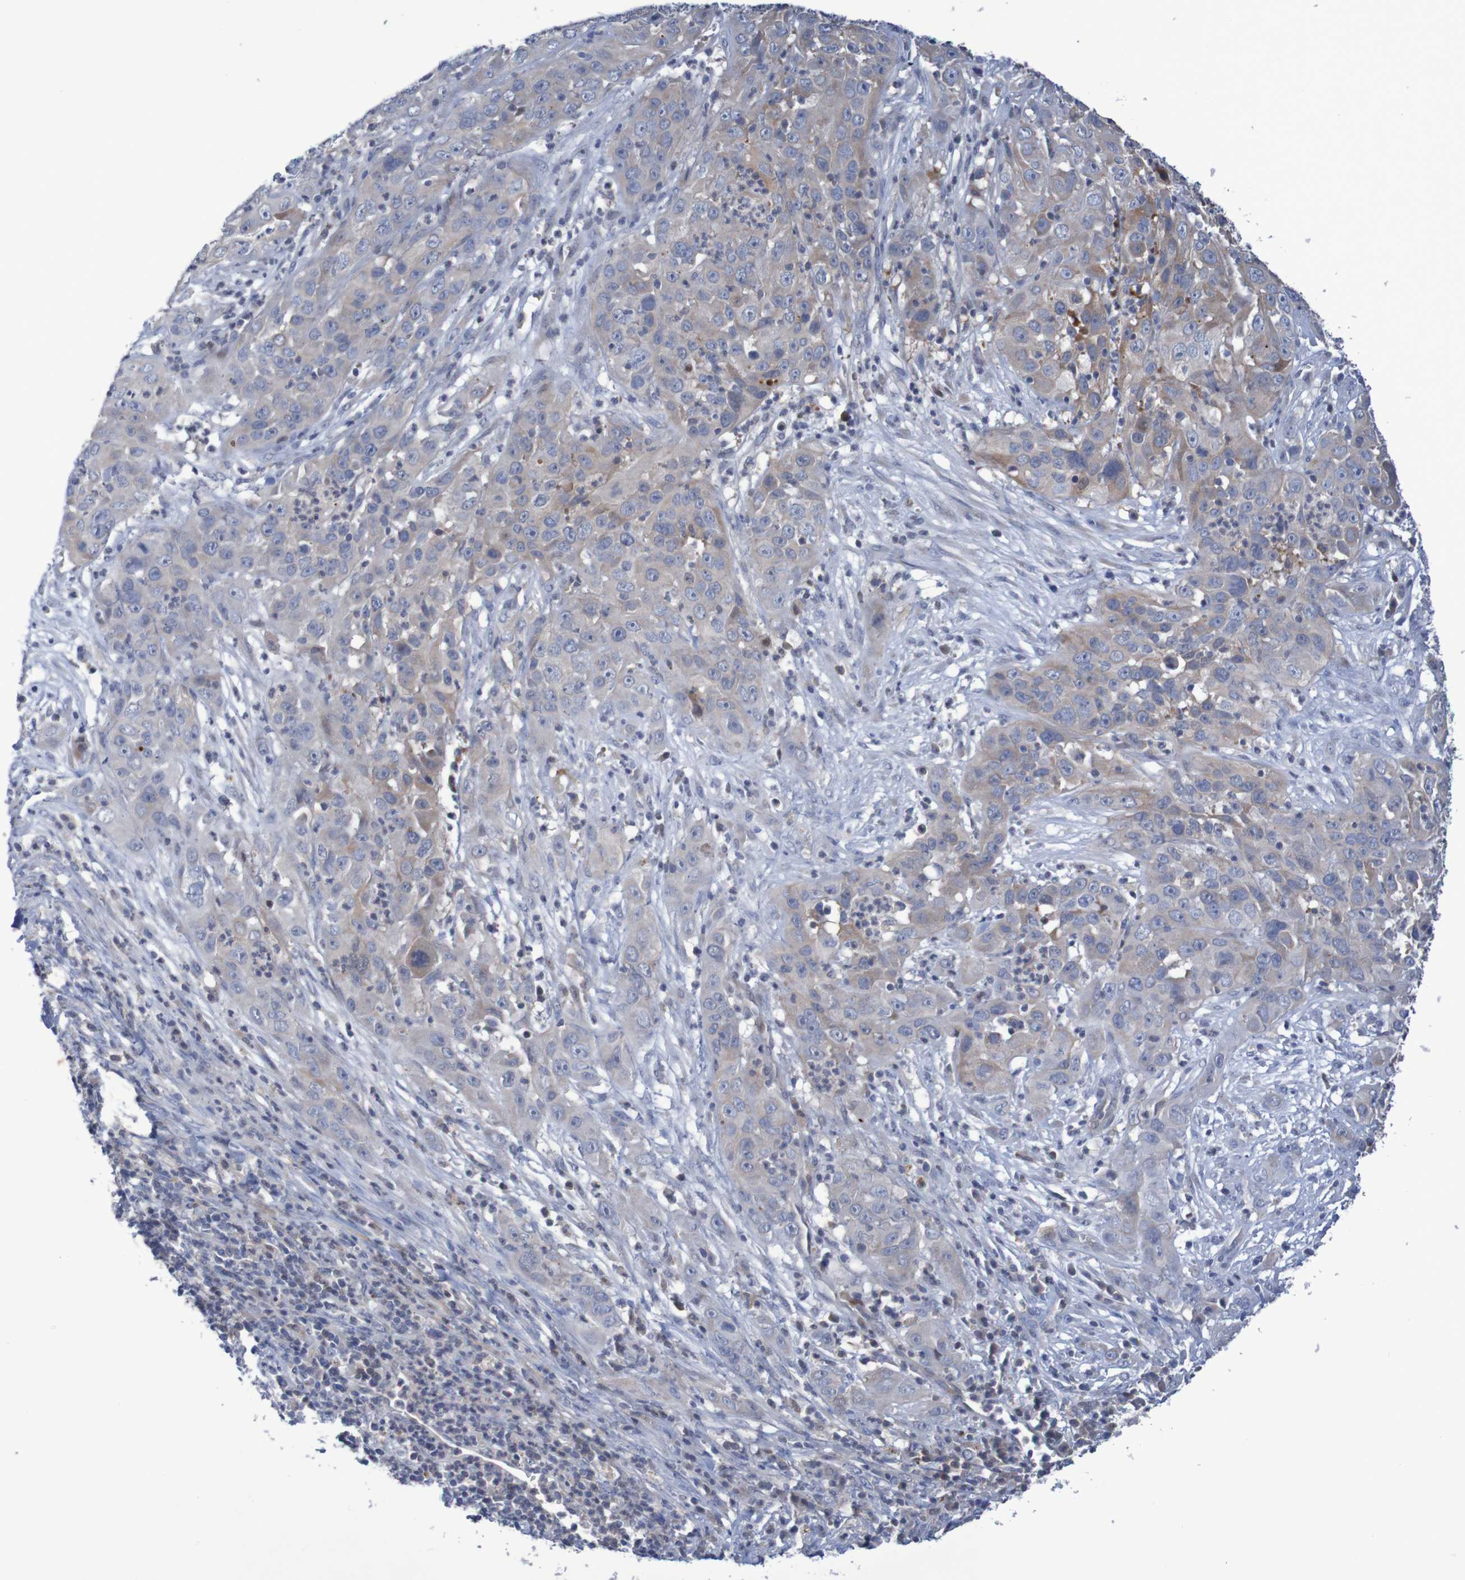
{"staining": {"intensity": "weak", "quantity": "<25%", "location": "cytoplasmic/membranous"}, "tissue": "cervical cancer", "cell_type": "Tumor cells", "image_type": "cancer", "snomed": [{"axis": "morphology", "description": "Squamous cell carcinoma, NOS"}, {"axis": "topography", "description": "Cervix"}], "caption": "Squamous cell carcinoma (cervical) stained for a protein using IHC displays no positivity tumor cells.", "gene": "FBP2", "patient": {"sex": "female", "age": 32}}